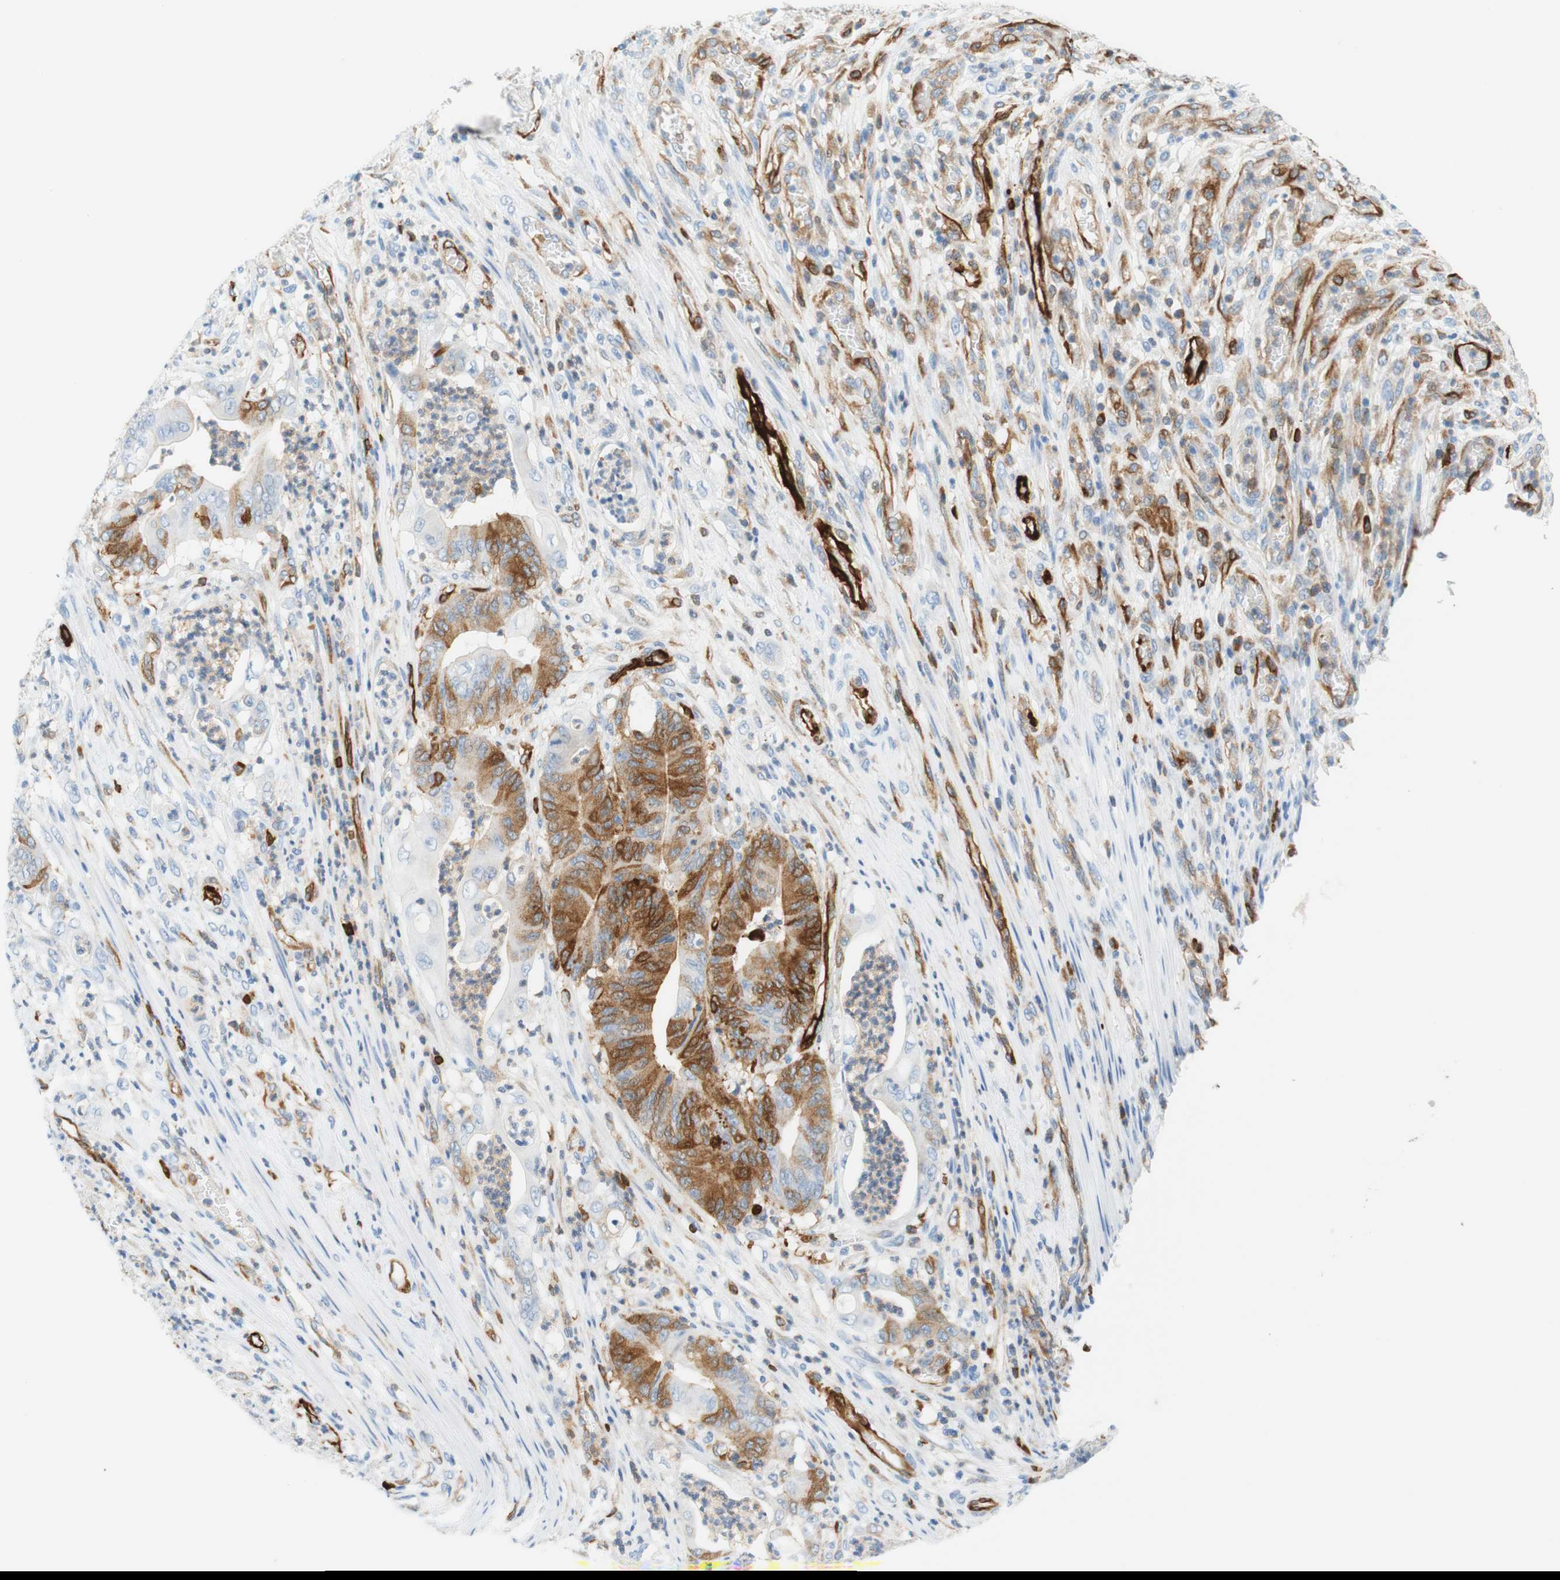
{"staining": {"intensity": "moderate", "quantity": "25%-75%", "location": "cytoplasmic/membranous"}, "tissue": "stomach cancer", "cell_type": "Tumor cells", "image_type": "cancer", "snomed": [{"axis": "morphology", "description": "Adenocarcinoma, NOS"}, {"axis": "topography", "description": "Stomach"}], "caption": "IHC micrograph of neoplastic tissue: stomach cancer (adenocarcinoma) stained using immunohistochemistry (IHC) reveals medium levels of moderate protein expression localized specifically in the cytoplasmic/membranous of tumor cells, appearing as a cytoplasmic/membranous brown color.", "gene": "STMN1", "patient": {"sex": "female", "age": 73}}